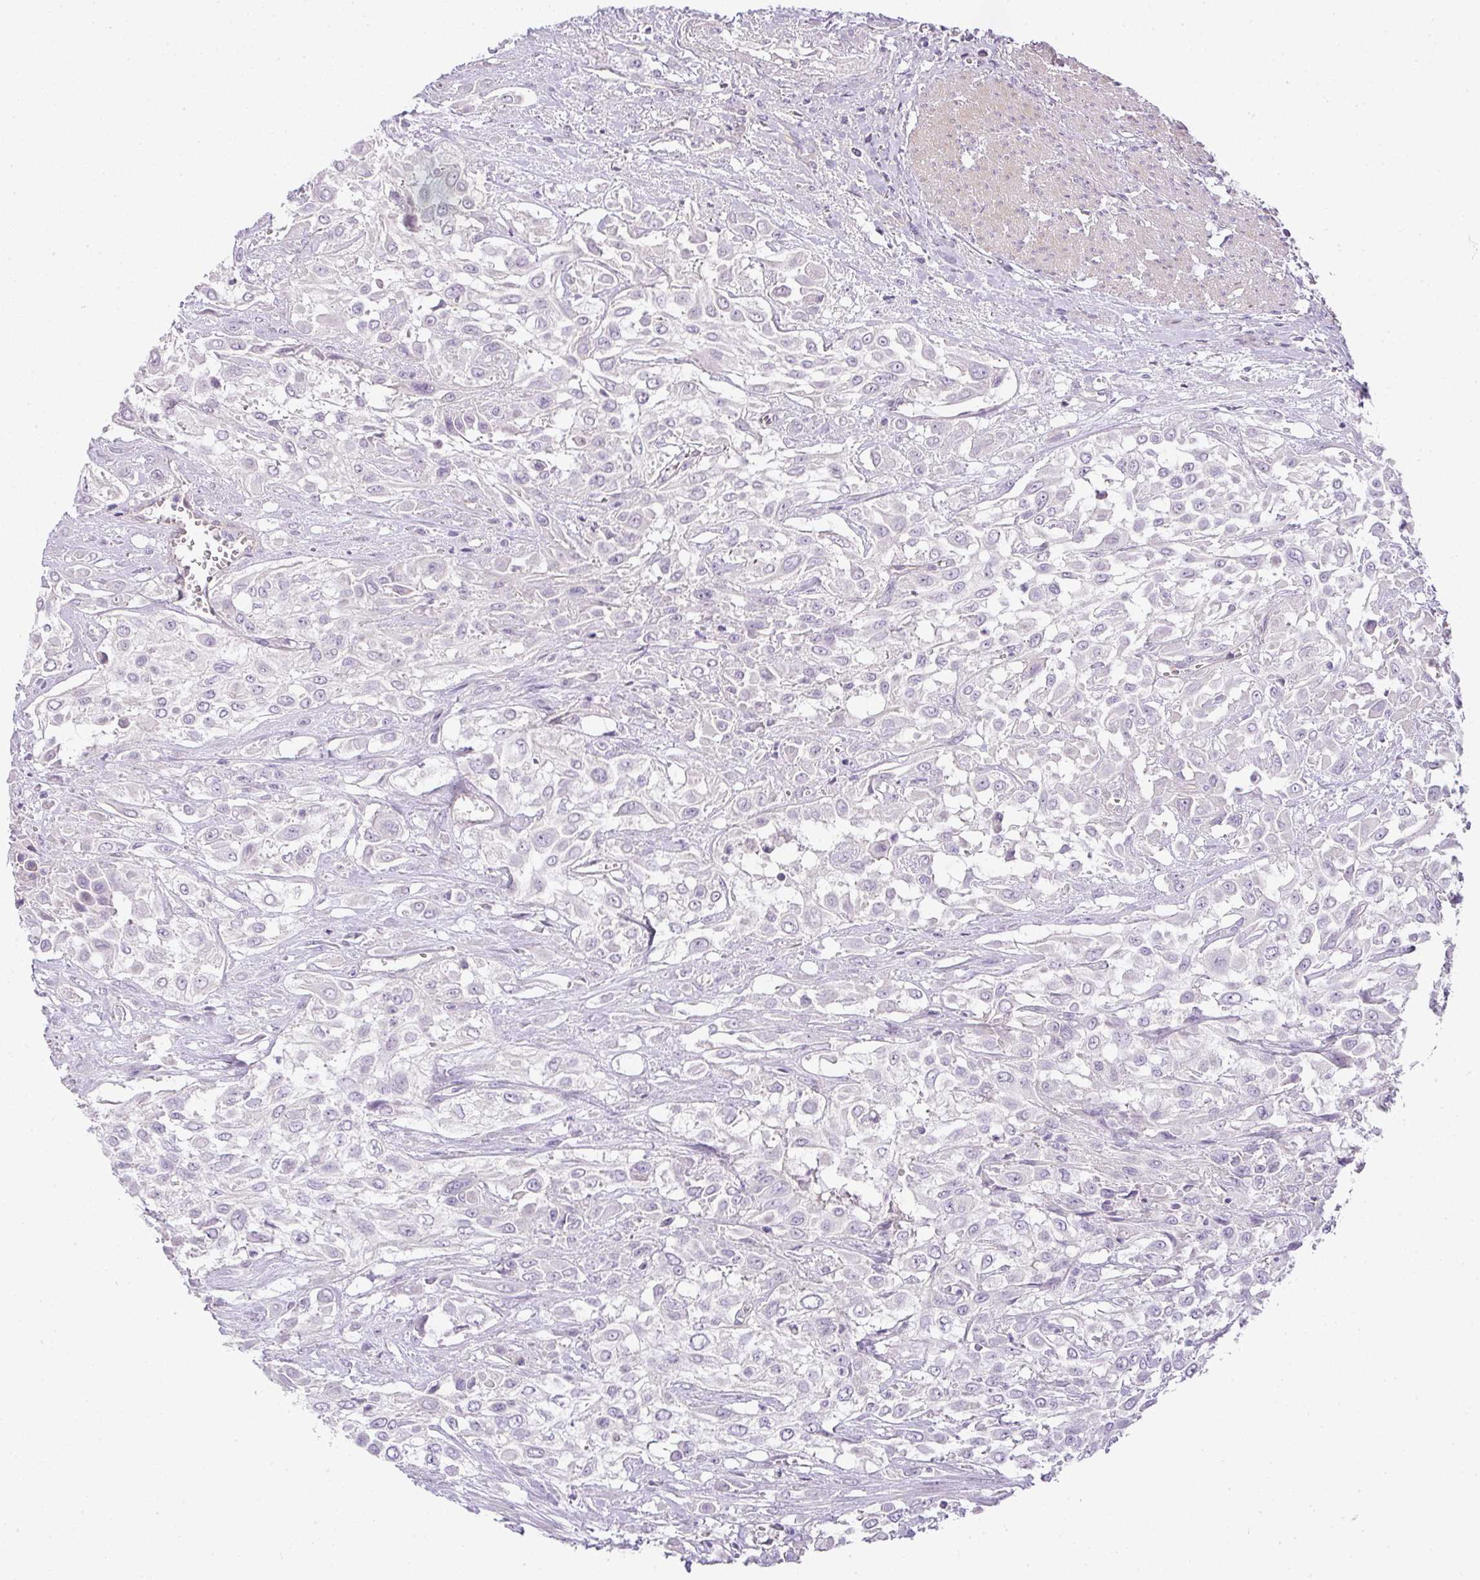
{"staining": {"intensity": "negative", "quantity": "none", "location": "none"}, "tissue": "urothelial cancer", "cell_type": "Tumor cells", "image_type": "cancer", "snomed": [{"axis": "morphology", "description": "Urothelial carcinoma, High grade"}, {"axis": "topography", "description": "Urinary bladder"}], "caption": "Immunohistochemical staining of urothelial cancer demonstrates no significant expression in tumor cells.", "gene": "RAX2", "patient": {"sex": "male", "age": 57}}